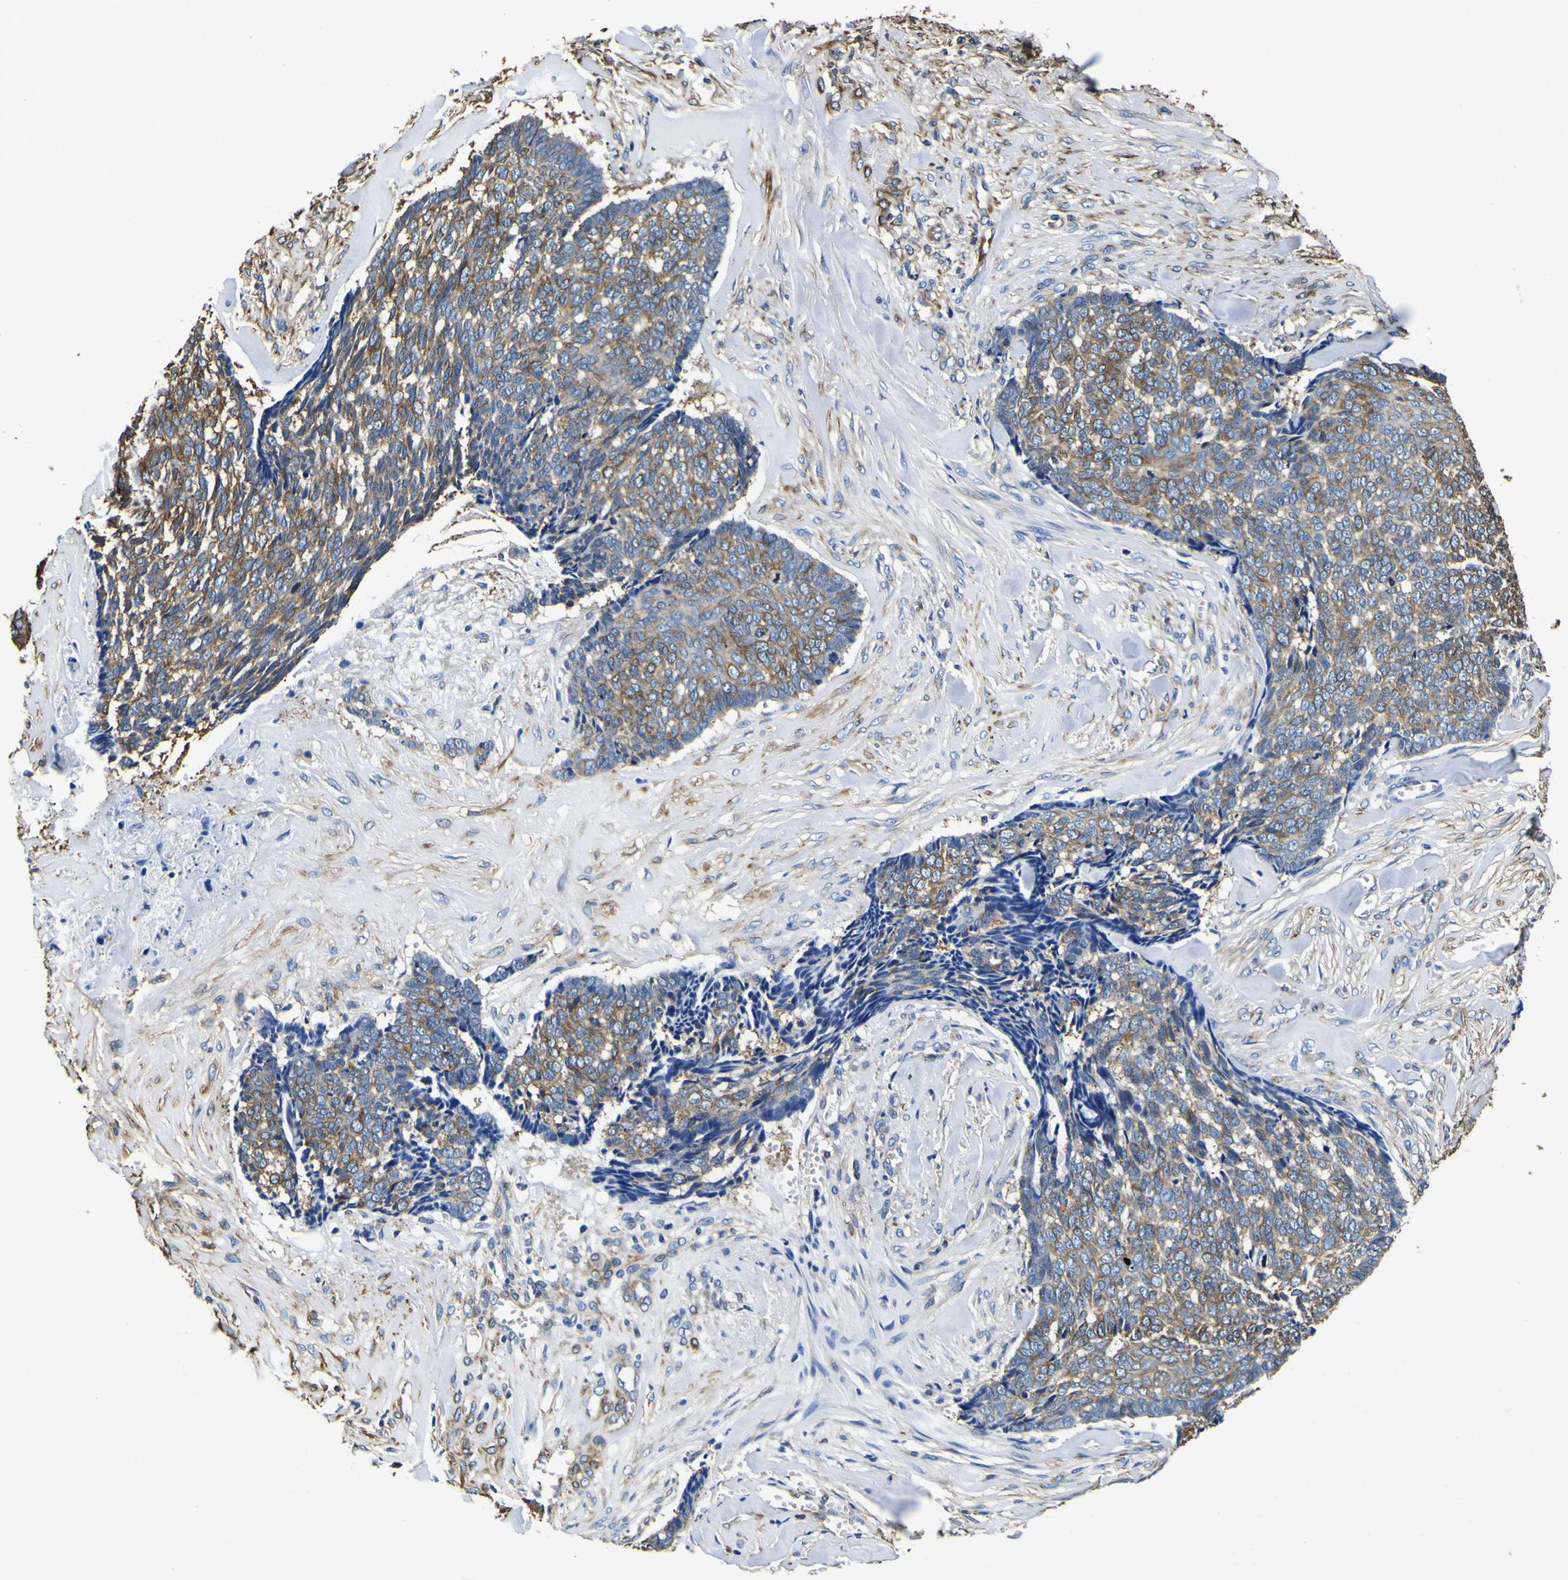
{"staining": {"intensity": "moderate", "quantity": ">75%", "location": "cytoplasmic/membranous"}, "tissue": "skin cancer", "cell_type": "Tumor cells", "image_type": "cancer", "snomed": [{"axis": "morphology", "description": "Basal cell carcinoma"}, {"axis": "topography", "description": "Skin"}], "caption": "This micrograph reveals skin cancer stained with IHC to label a protein in brown. The cytoplasmic/membranous of tumor cells show moderate positivity for the protein. Nuclei are counter-stained blue.", "gene": "TUBA1B", "patient": {"sex": "male", "age": 84}}